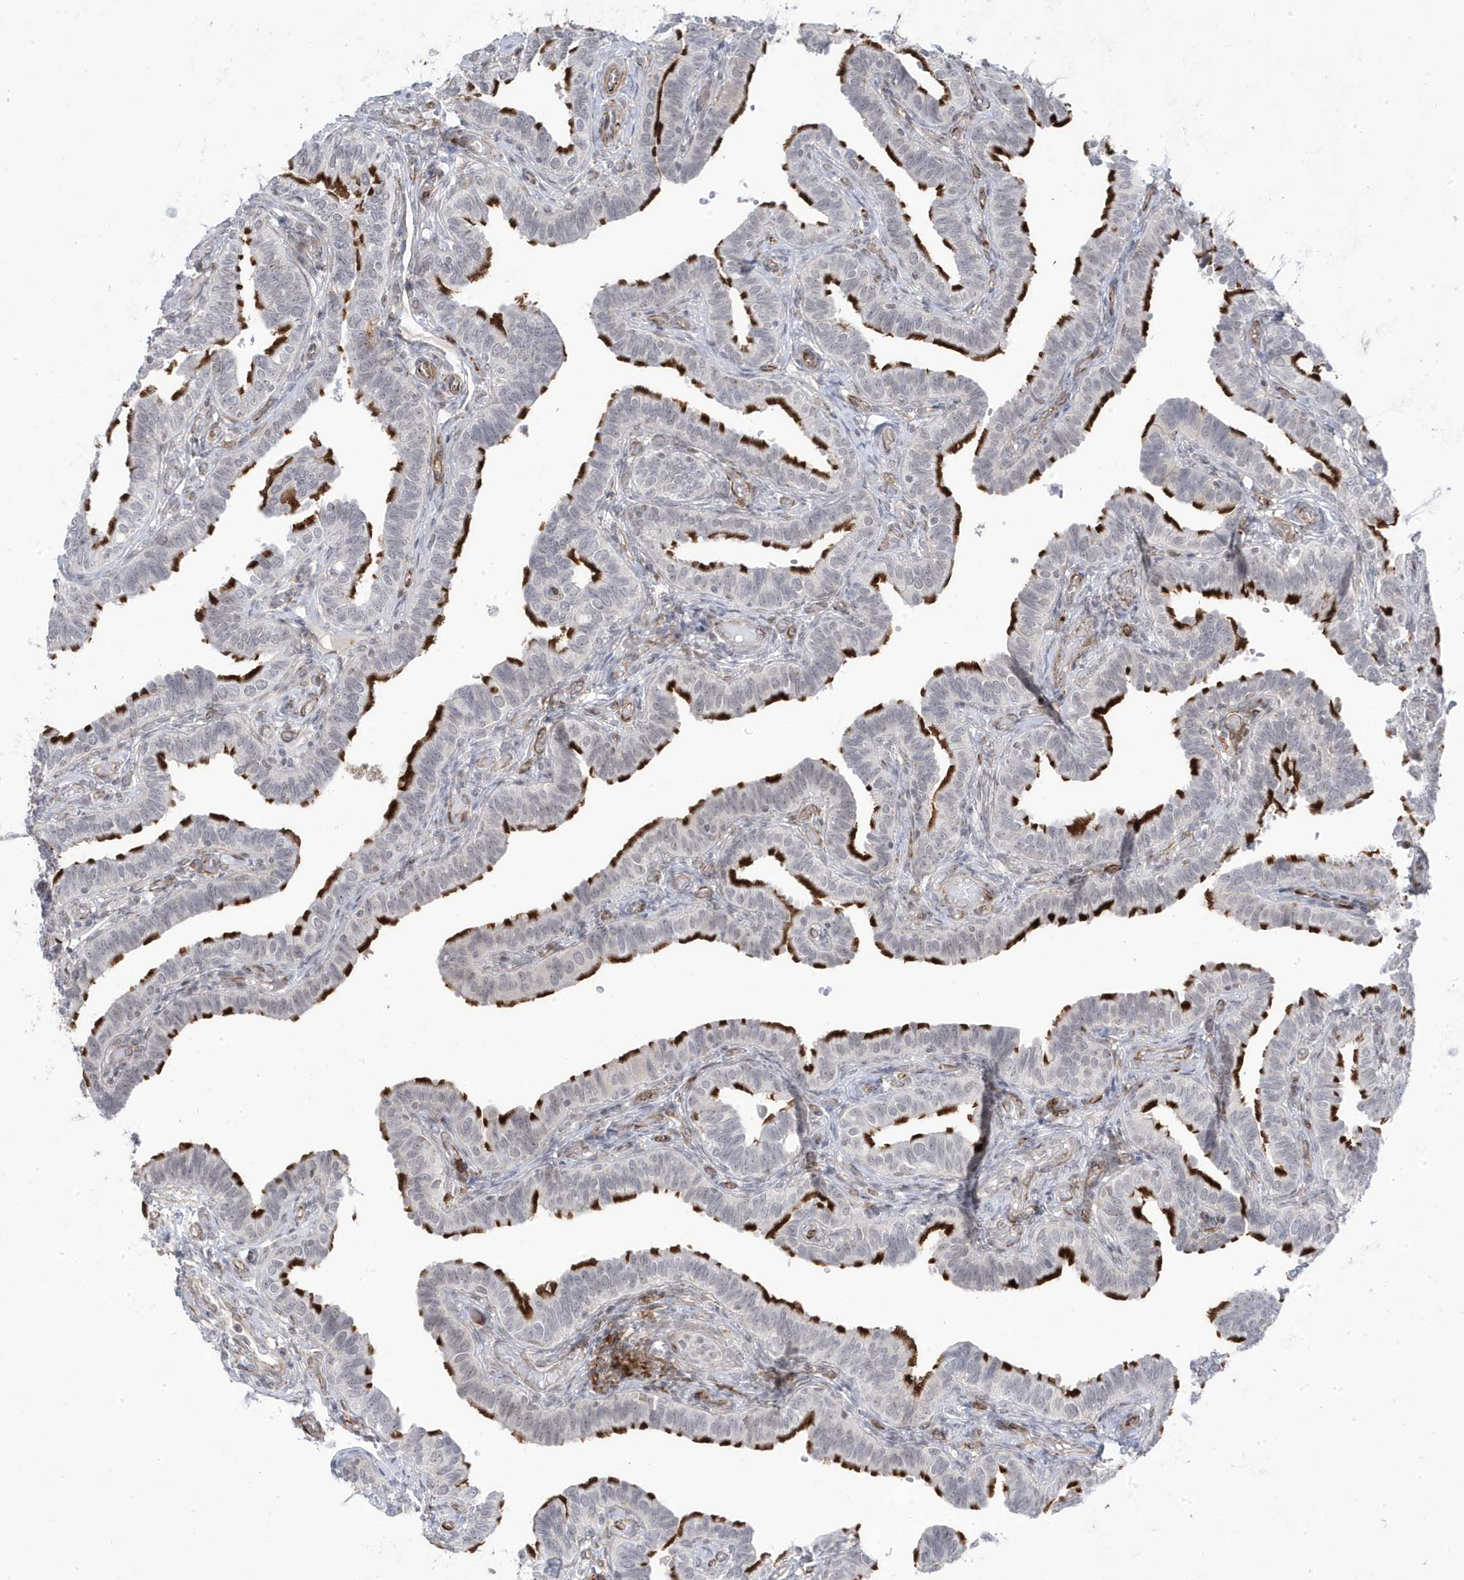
{"staining": {"intensity": "strong", "quantity": "<25%", "location": "cytoplasmic/membranous"}, "tissue": "fallopian tube", "cell_type": "Glandular cells", "image_type": "normal", "snomed": [{"axis": "morphology", "description": "Normal tissue, NOS"}, {"axis": "topography", "description": "Fallopian tube"}], "caption": "Immunohistochemical staining of normal fallopian tube reveals medium levels of strong cytoplasmic/membranous positivity in about <25% of glandular cells.", "gene": "ADAMTSL3", "patient": {"sex": "female", "age": 39}}